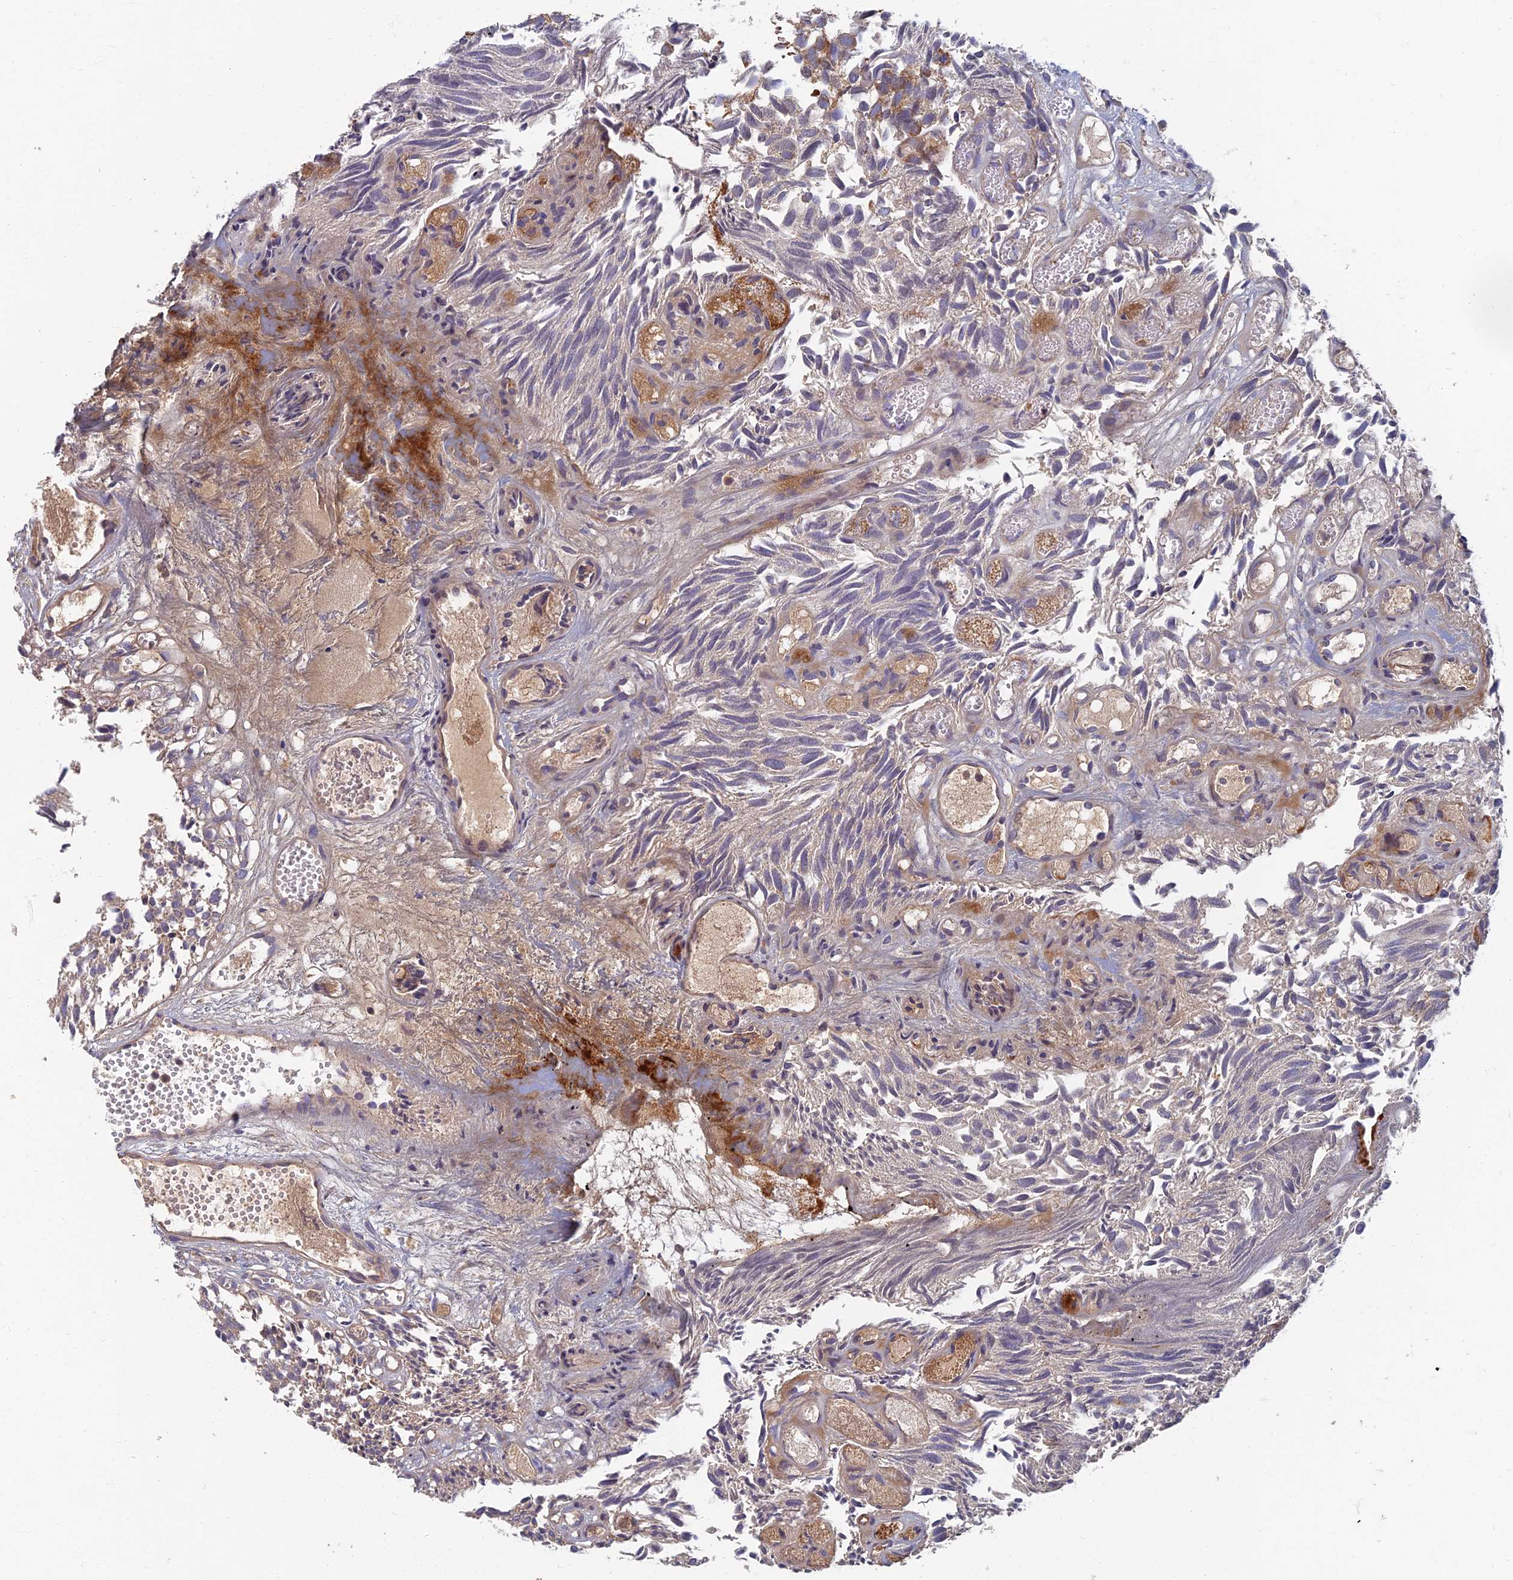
{"staining": {"intensity": "moderate", "quantity": ">75%", "location": "cytoplasmic/membranous"}, "tissue": "urothelial cancer", "cell_type": "Tumor cells", "image_type": "cancer", "snomed": [{"axis": "morphology", "description": "Urothelial carcinoma, Low grade"}, {"axis": "topography", "description": "Urinary bladder"}], "caption": "Protein analysis of urothelial carcinoma (low-grade) tissue reveals moderate cytoplasmic/membranous expression in approximately >75% of tumor cells.", "gene": "SOGA1", "patient": {"sex": "male", "age": 89}}